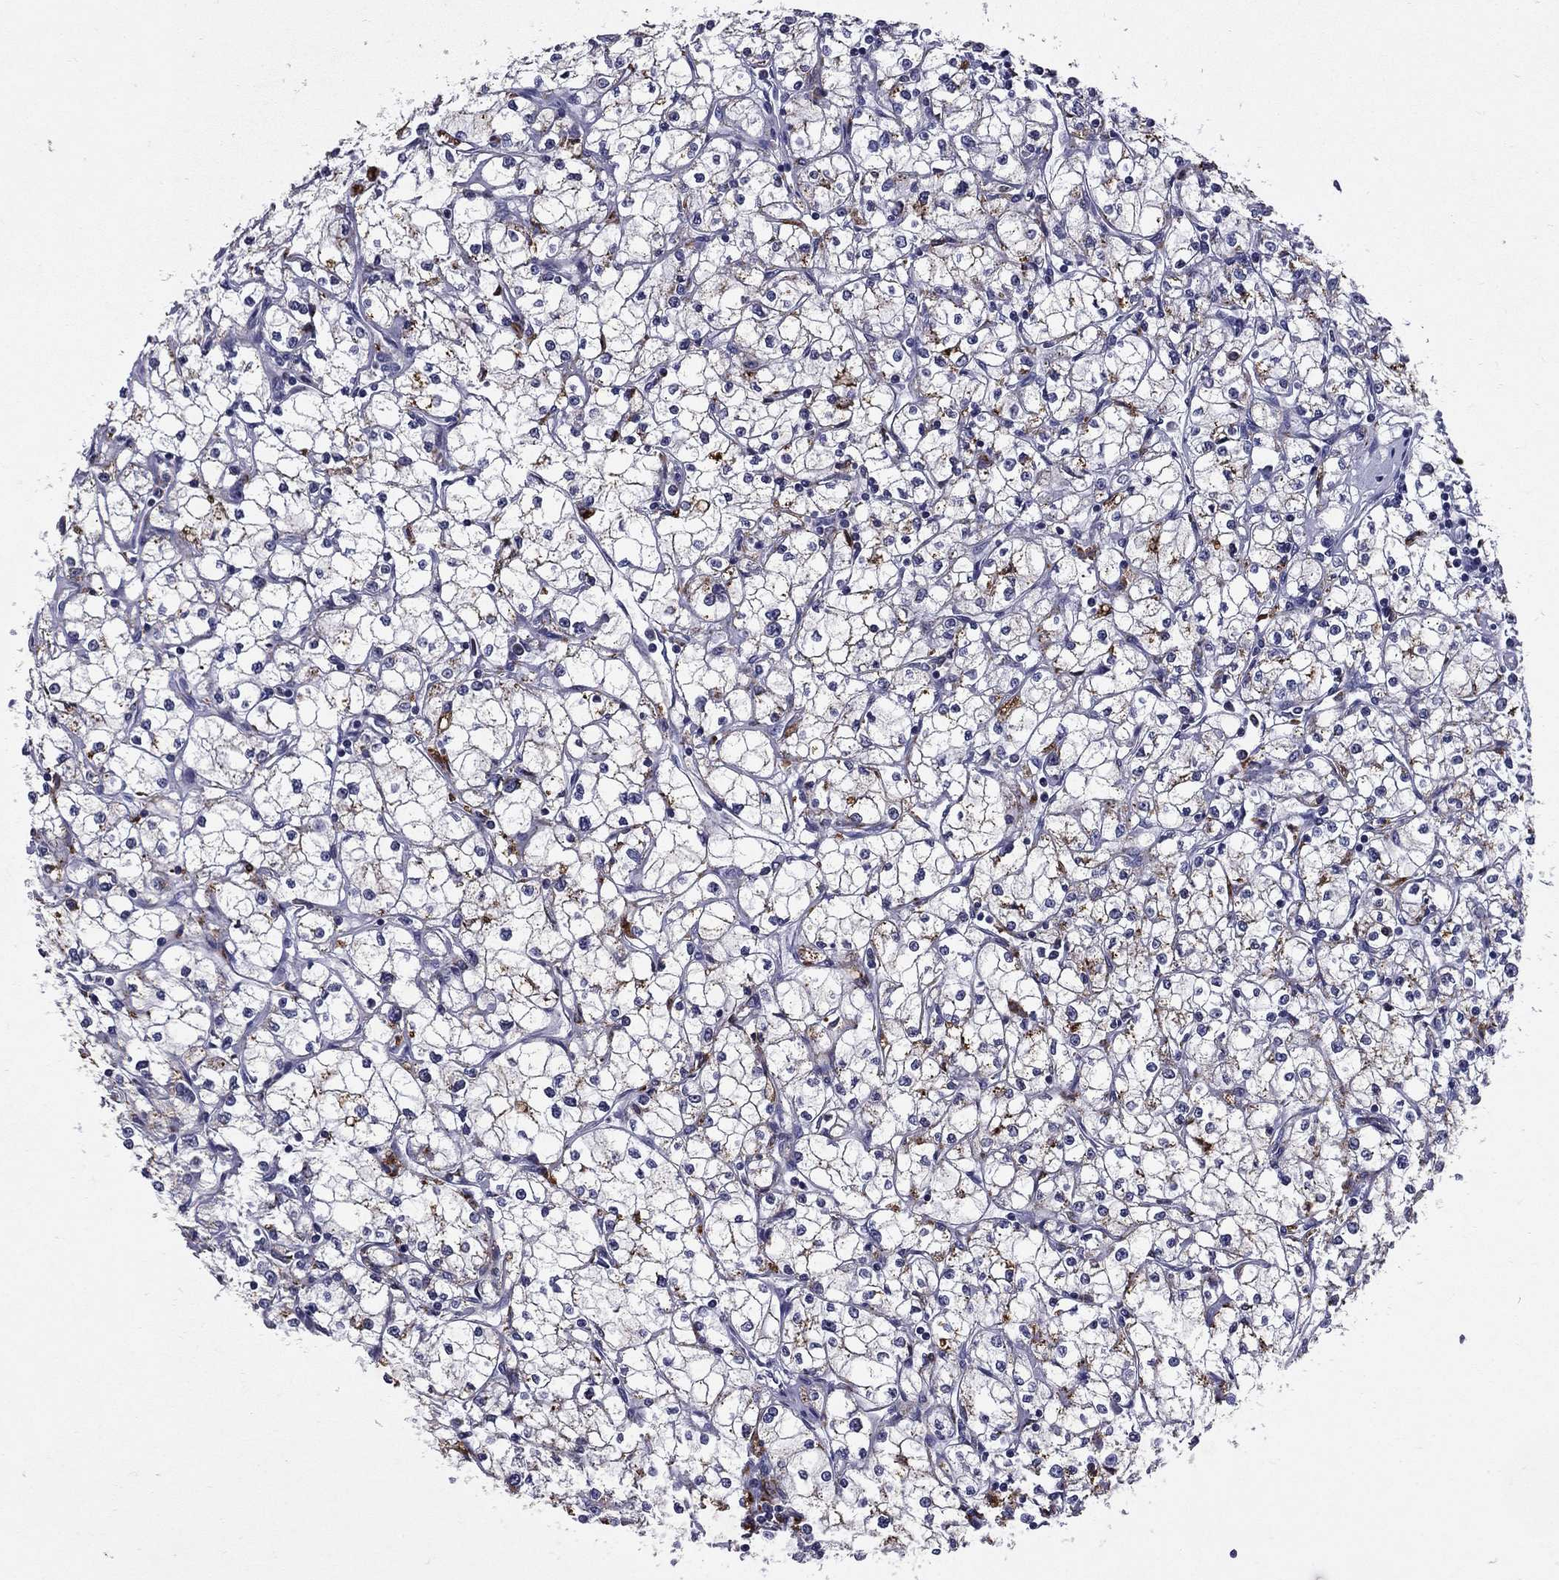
{"staining": {"intensity": "moderate", "quantity": "<25%", "location": "cytoplasmic/membranous"}, "tissue": "renal cancer", "cell_type": "Tumor cells", "image_type": "cancer", "snomed": [{"axis": "morphology", "description": "Adenocarcinoma, NOS"}, {"axis": "topography", "description": "Kidney"}], "caption": "Human adenocarcinoma (renal) stained with a protein marker exhibits moderate staining in tumor cells.", "gene": "MADCAM1", "patient": {"sex": "male", "age": 67}}